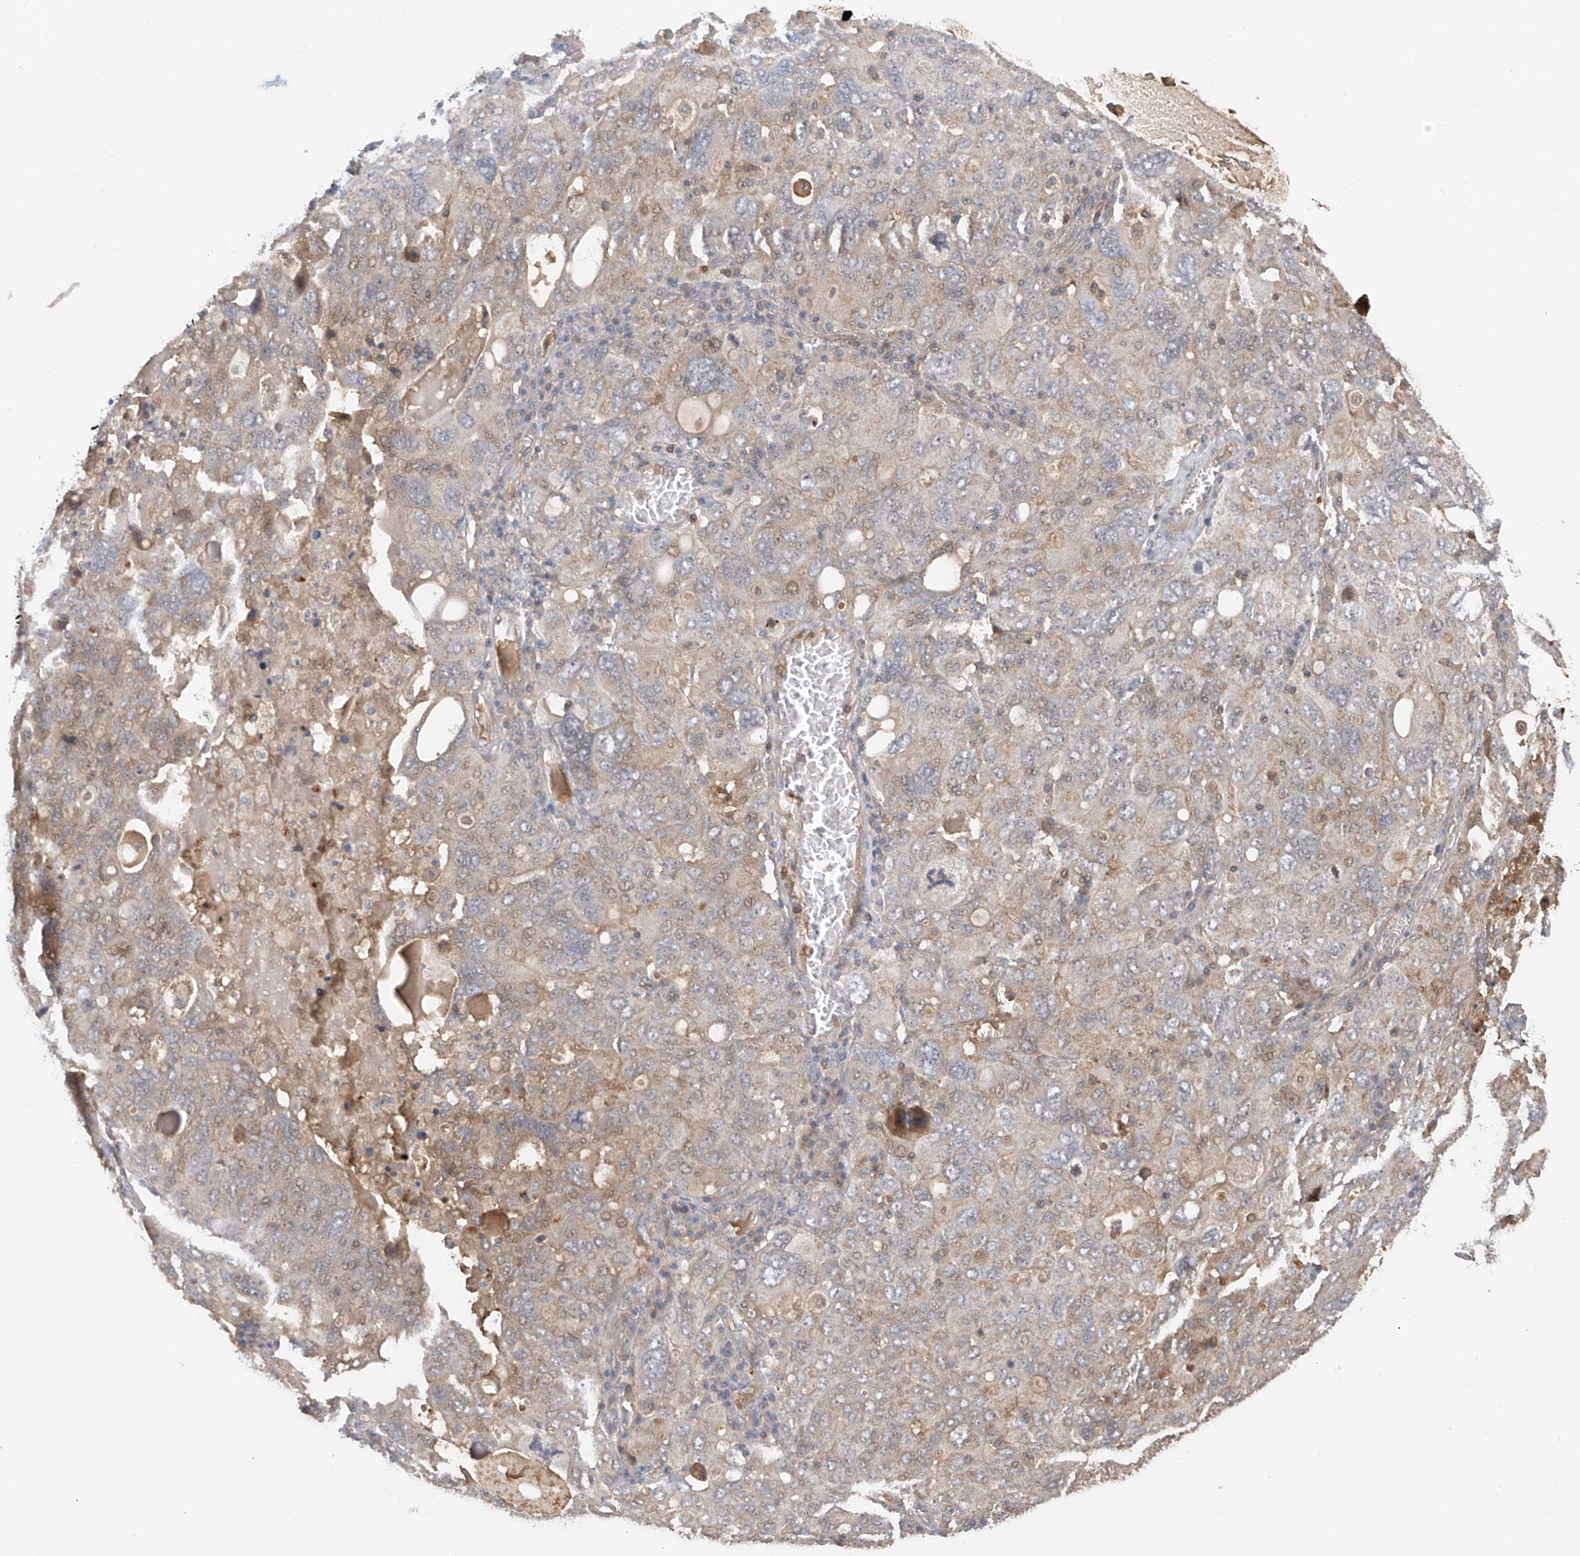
{"staining": {"intensity": "moderate", "quantity": "25%-75%", "location": "cytoplasmic/membranous"}, "tissue": "ovarian cancer", "cell_type": "Tumor cells", "image_type": "cancer", "snomed": [{"axis": "morphology", "description": "Carcinoma, endometroid"}, {"axis": "topography", "description": "Ovary"}], "caption": "Ovarian cancer (endometroid carcinoma) tissue shows moderate cytoplasmic/membranous positivity in approximately 25%-75% of tumor cells (IHC, brightfield microscopy, high magnification).", "gene": "CACNA2D4", "patient": {"sex": "female", "age": 62}}